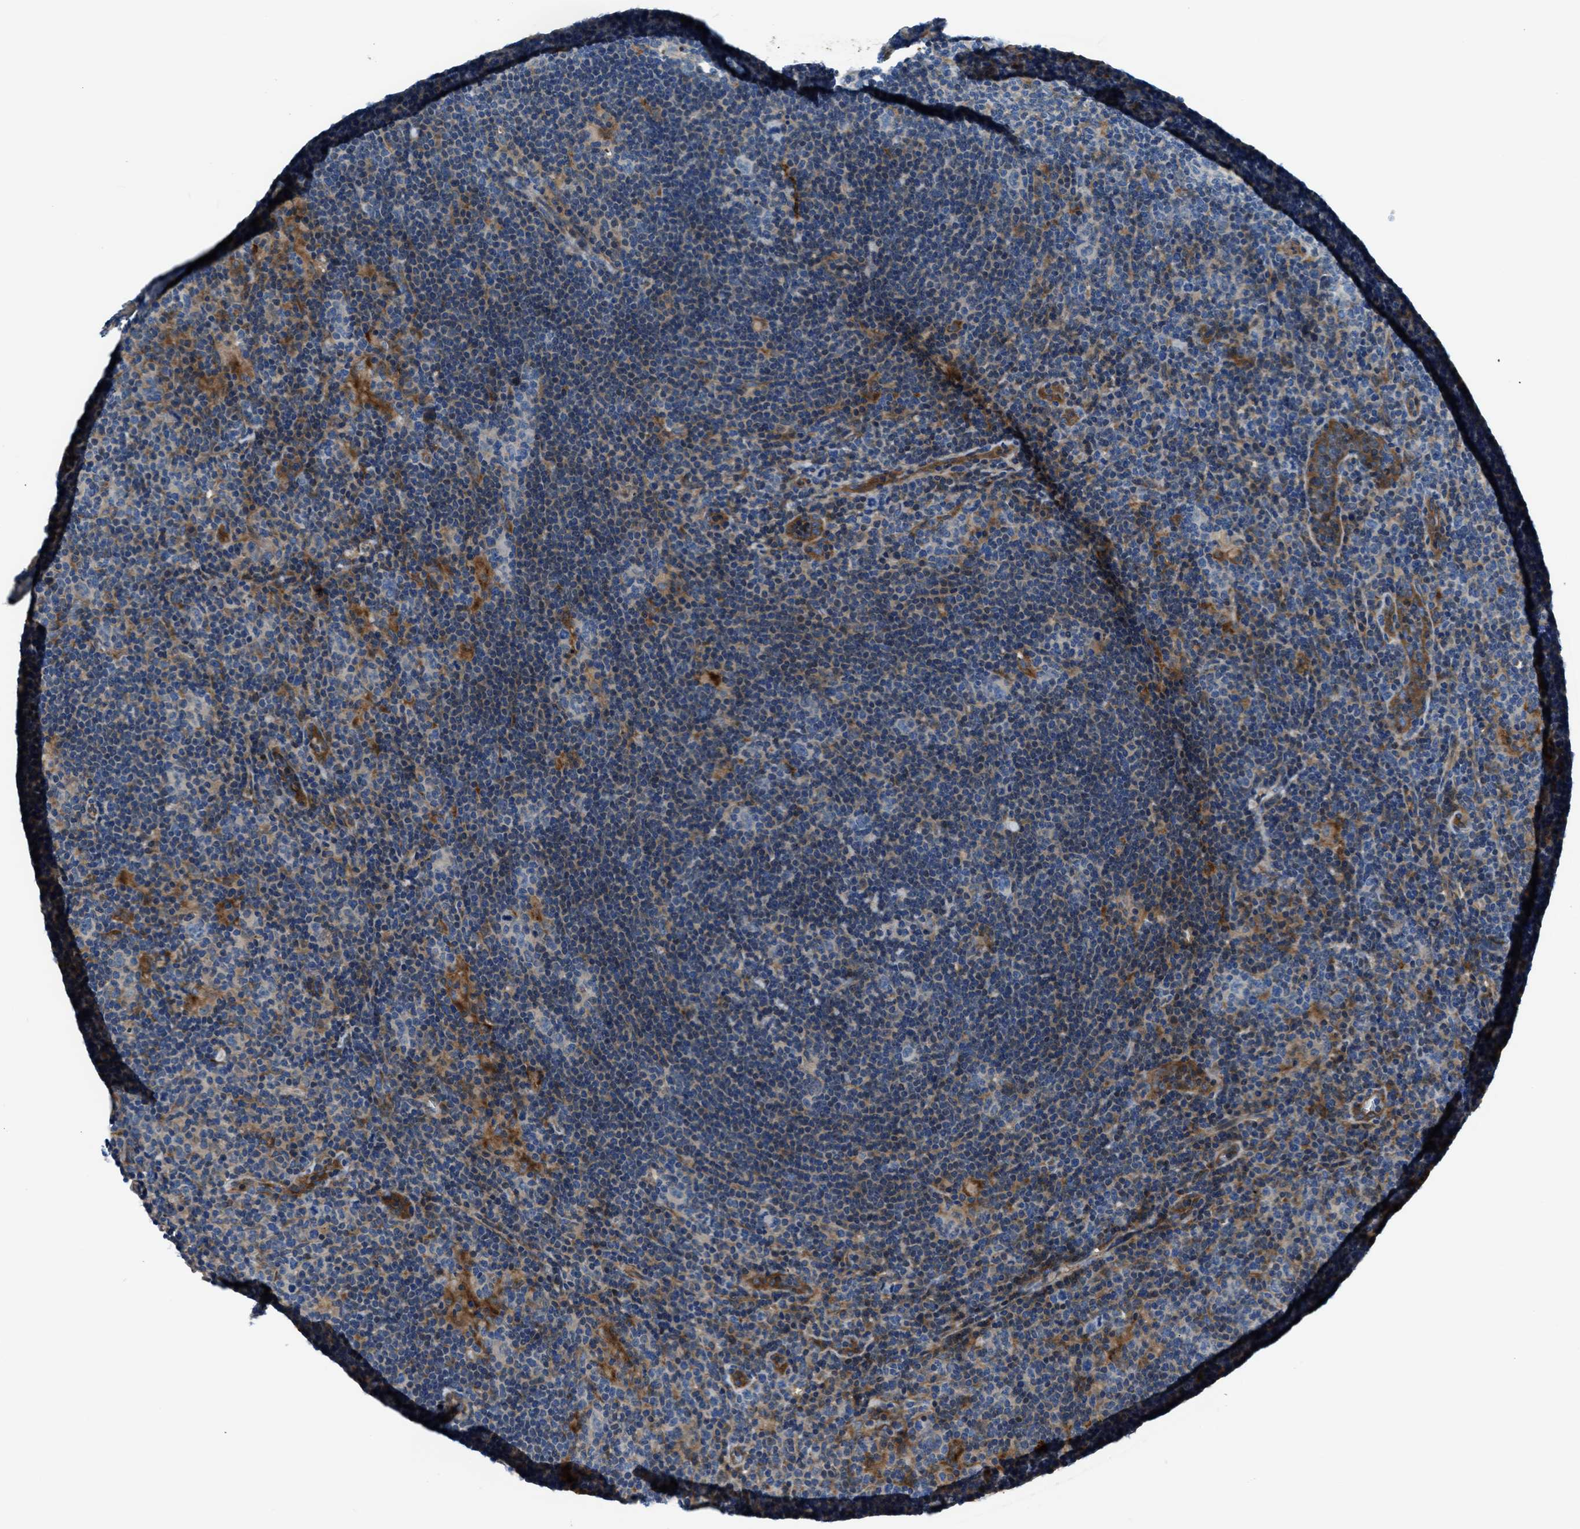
{"staining": {"intensity": "negative", "quantity": "none", "location": "none"}, "tissue": "lymphoma", "cell_type": "Tumor cells", "image_type": "cancer", "snomed": [{"axis": "morphology", "description": "Hodgkin's disease, NOS"}, {"axis": "topography", "description": "Lymph node"}], "caption": "Tumor cells are negative for protein expression in human lymphoma.", "gene": "SLC38A6", "patient": {"sex": "female", "age": 57}}